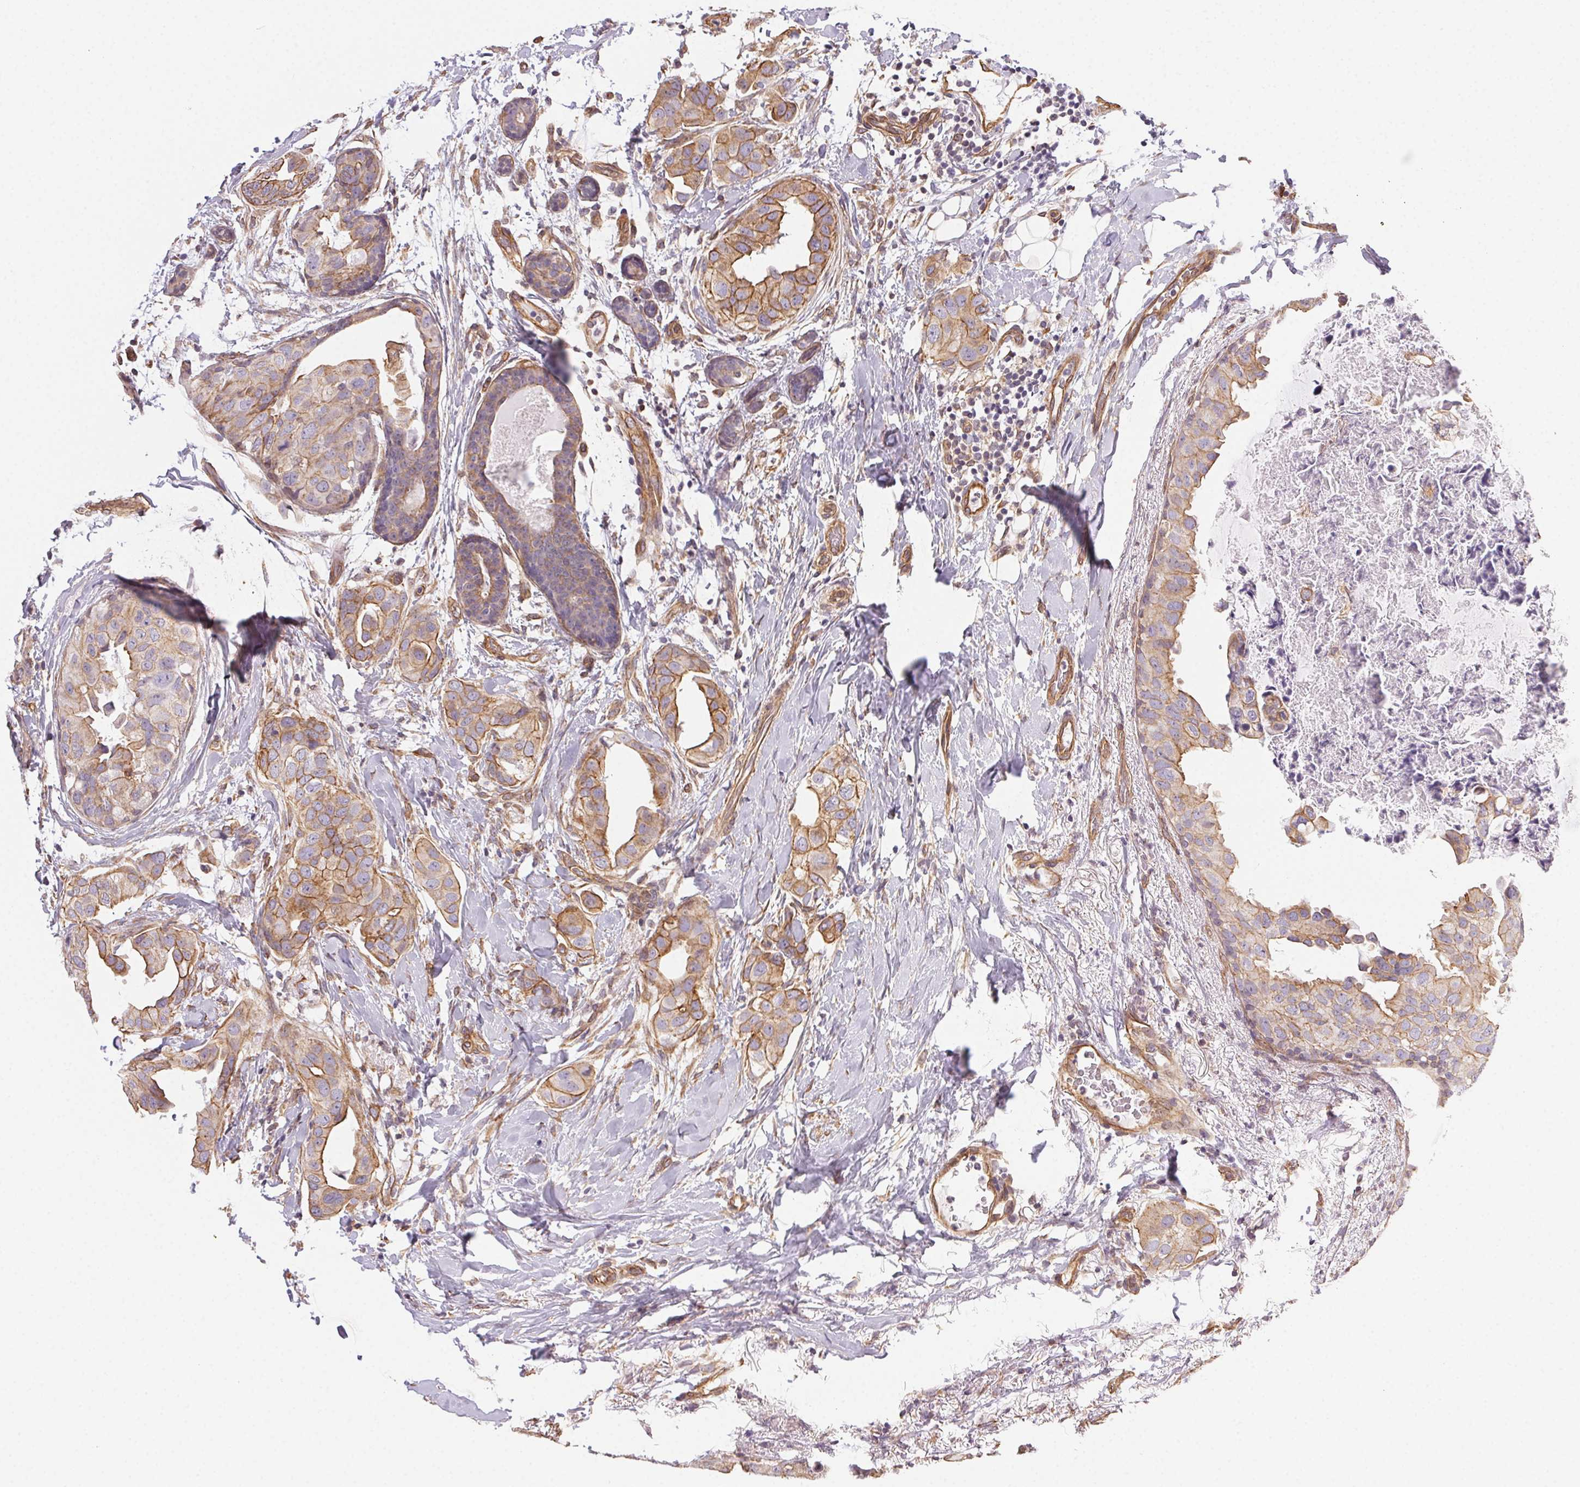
{"staining": {"intensity": "moderate", "quantity": ">75%", "location": "cytoplasmic/membranous"}, "tissue": "breast cancer", "cell_type": "Tumor cells", "image_type": "cancer", "snomed": [{"axis": "morphology", "description": "Normal tissue, NOS"}, {"axis": "morphology", "description": "Duct carcinoma"}, {"axis": "topography", "description": "Breast"}], "caption": "Tumor cells show moderate cytoplasmic/membranous expression in approximately >75% of cells in breast cancer (invasive ductal carcinoma).", "gene": "PLA2G4F", "patient": {"sex": "female", "age": 40}}